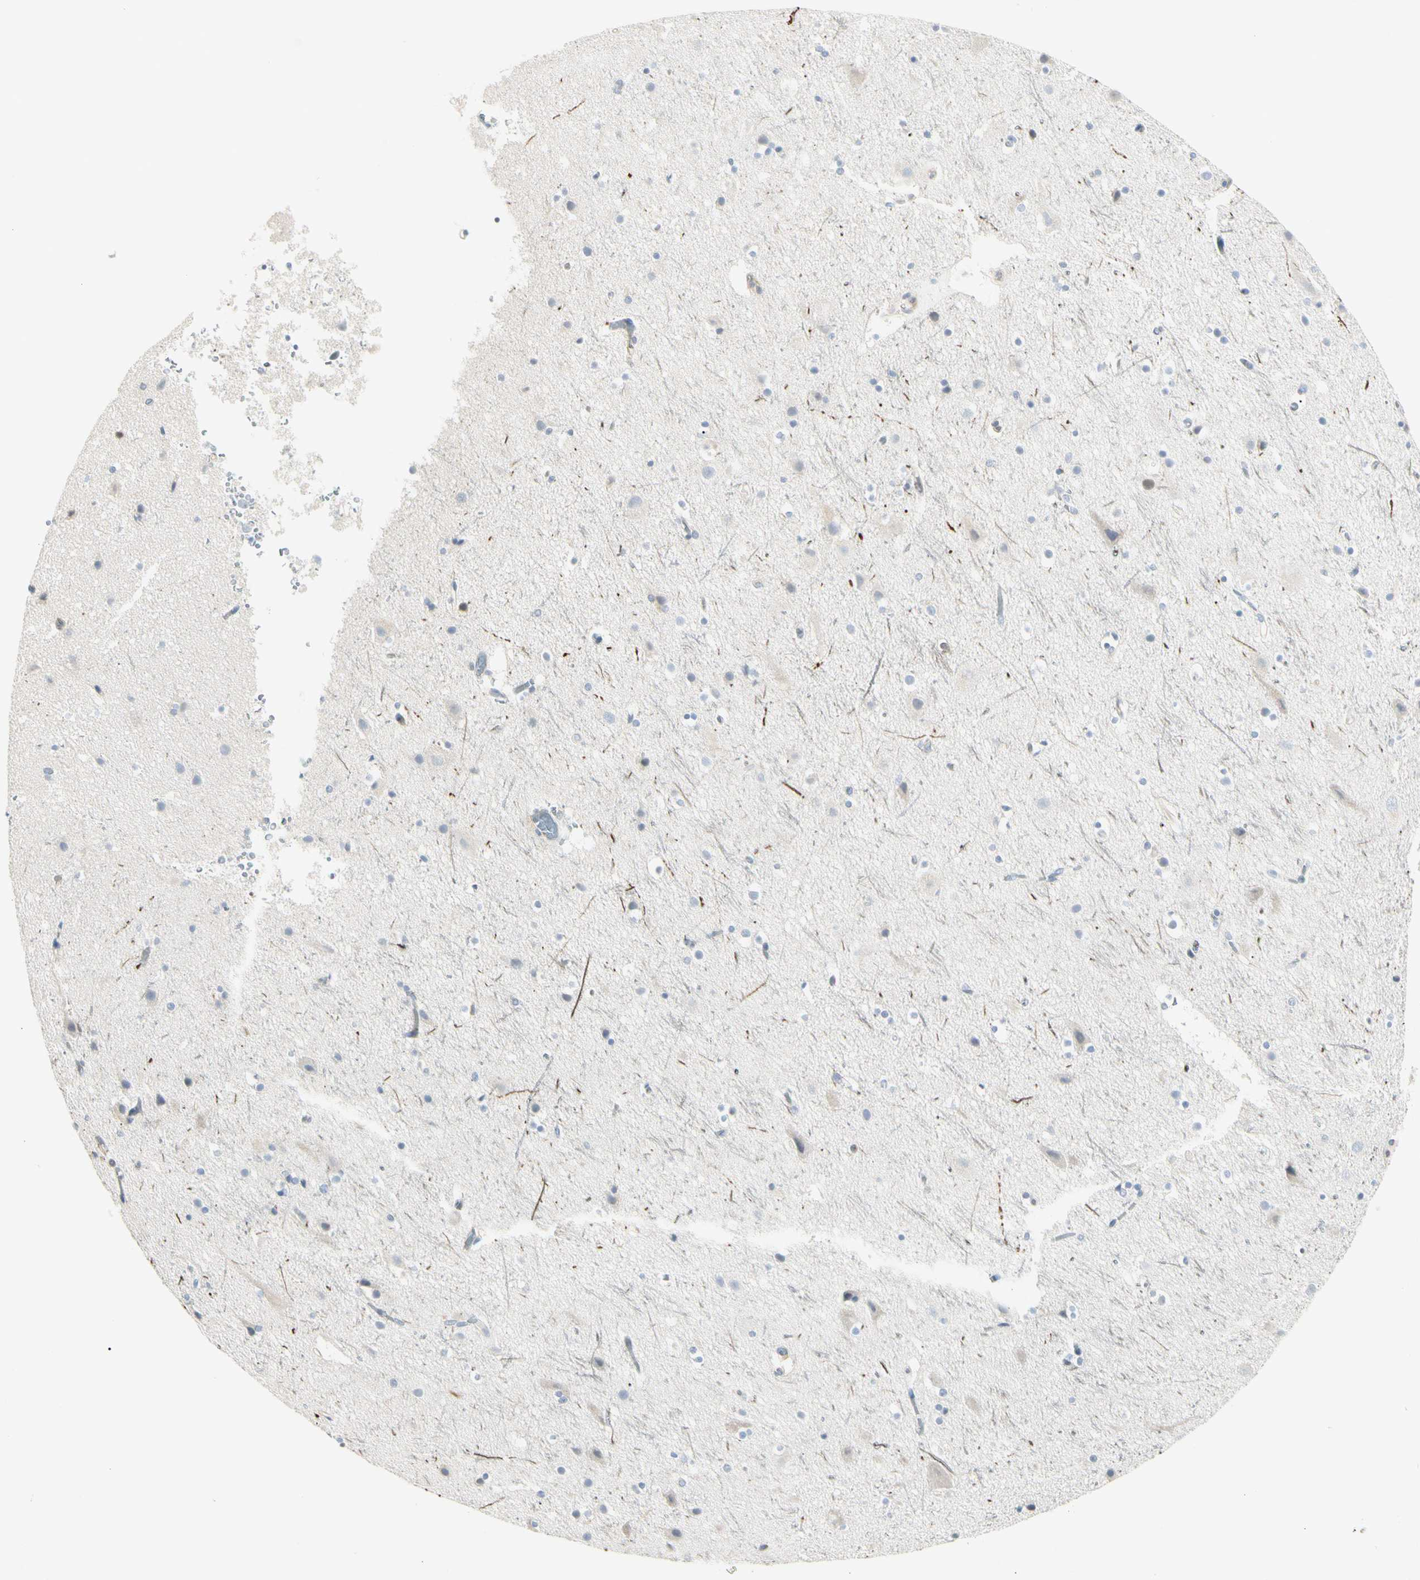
{"staining": {"intensity": "weak", "quantity": "25%-75%", "location": "cytoplasmic/membranous"}, "tissue": "cerebral cortex", "cell_type": "Endothelial cells", "image_type": "normal", "snomed": [{"axis": "morphology", "description": "Normal tissue, NOS"}, {"axis": "topography", "description": "Cerebral cortex"}], "caption": "Cerebral cortex stained for a protein (brown) exhibits weak cytoplasmic/membranous positive positivity in about 25%-75% of endothelial cells.", "gene": "NFKB2", "patient": {"sex": "male", "age": 45}}